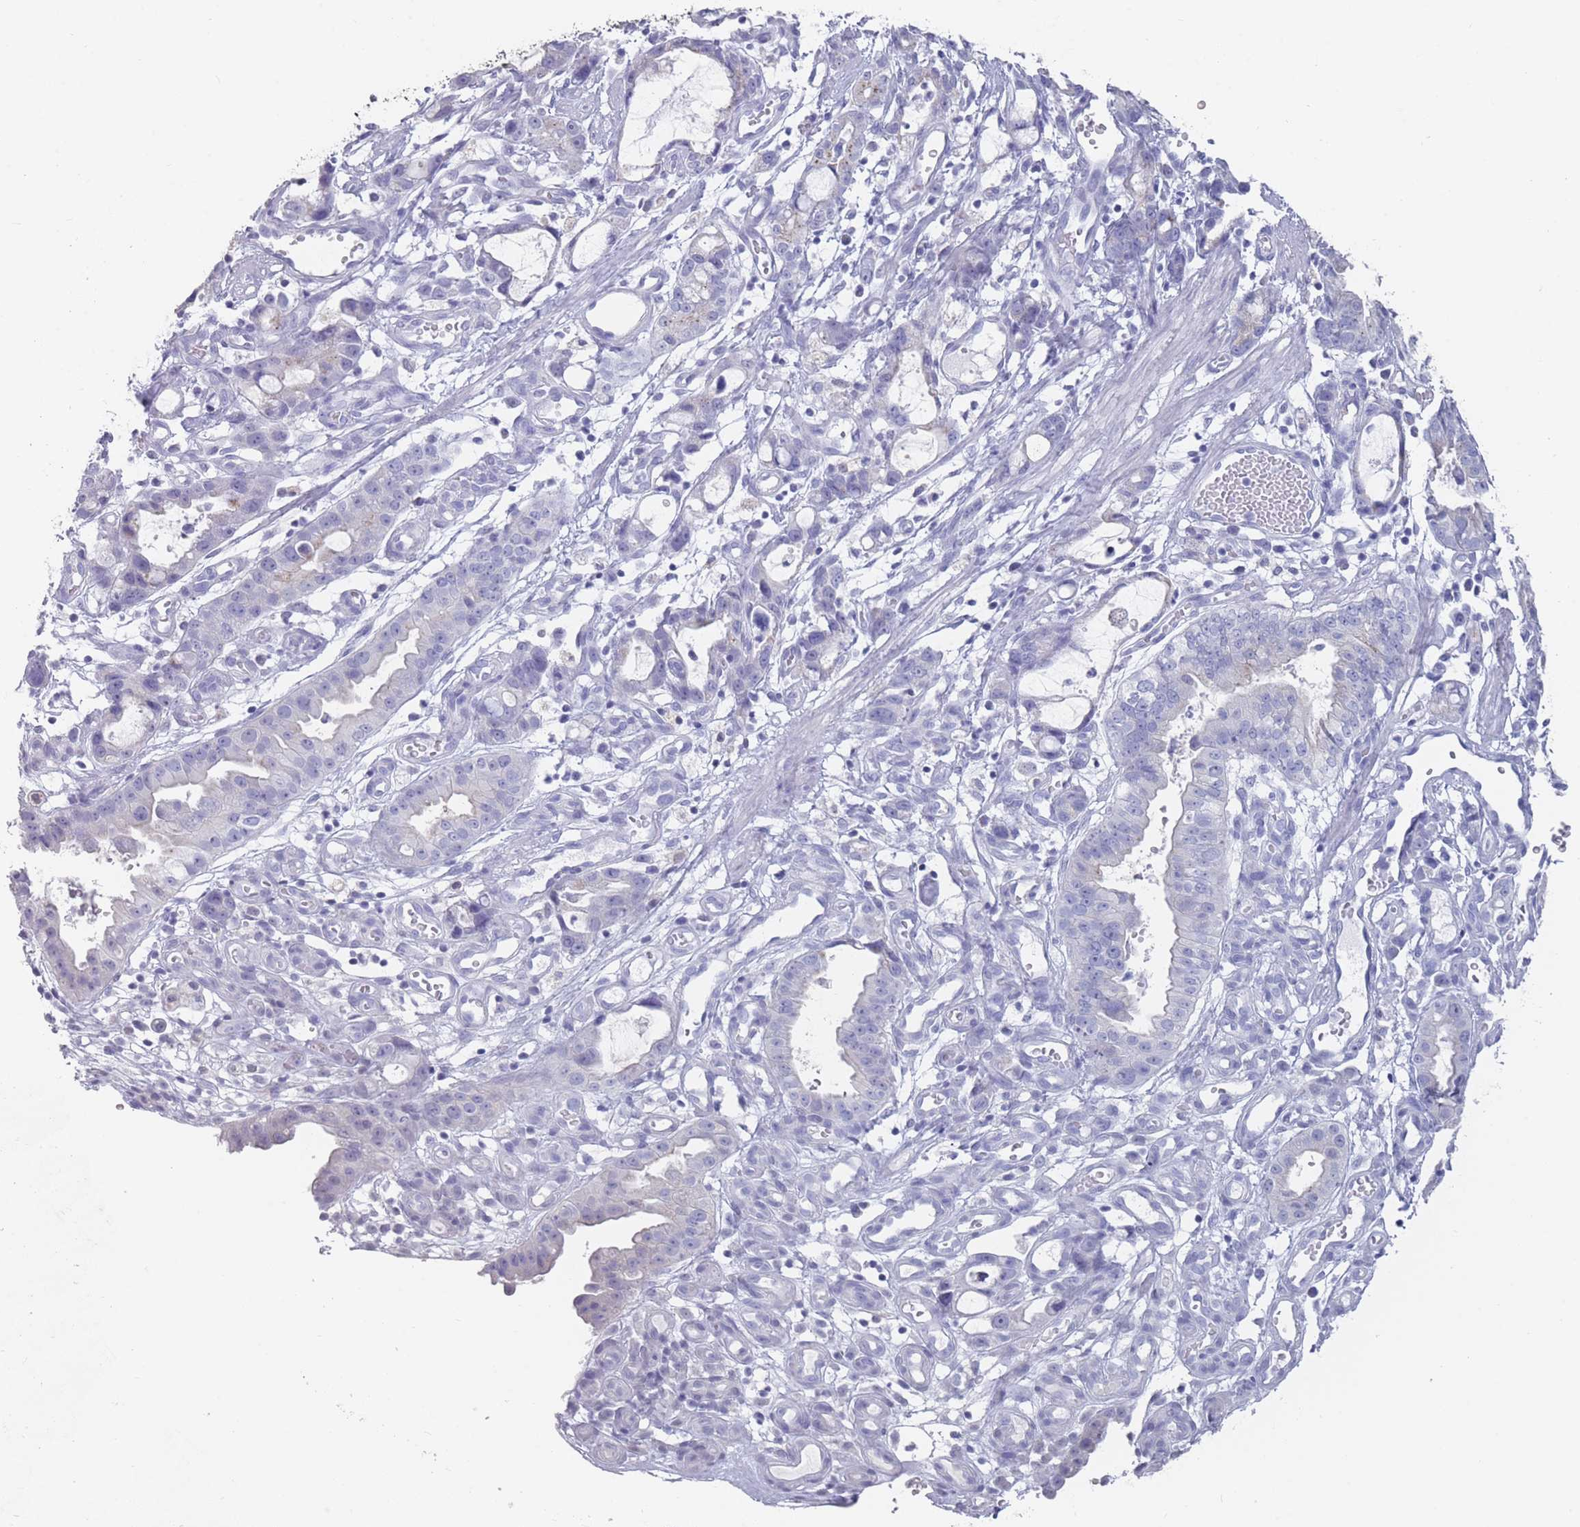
{"staining": {"intensity": "negative", "quantity": "none", "location": "none"}, "tissue": "stomach cancer", "cell_type": "Tumor cells", "image_type": "cancer", "snomed": [{"axis": "morphology", "description": "Adenocarcinoma, NOS"}, {"axis": "topography", "description": "Stomach"}], "caption": "IHC of stomach cancer displays no staining in tumor cells.", "gene": "CYP51A1", "patient": {"sex": "male", "age": 55}}